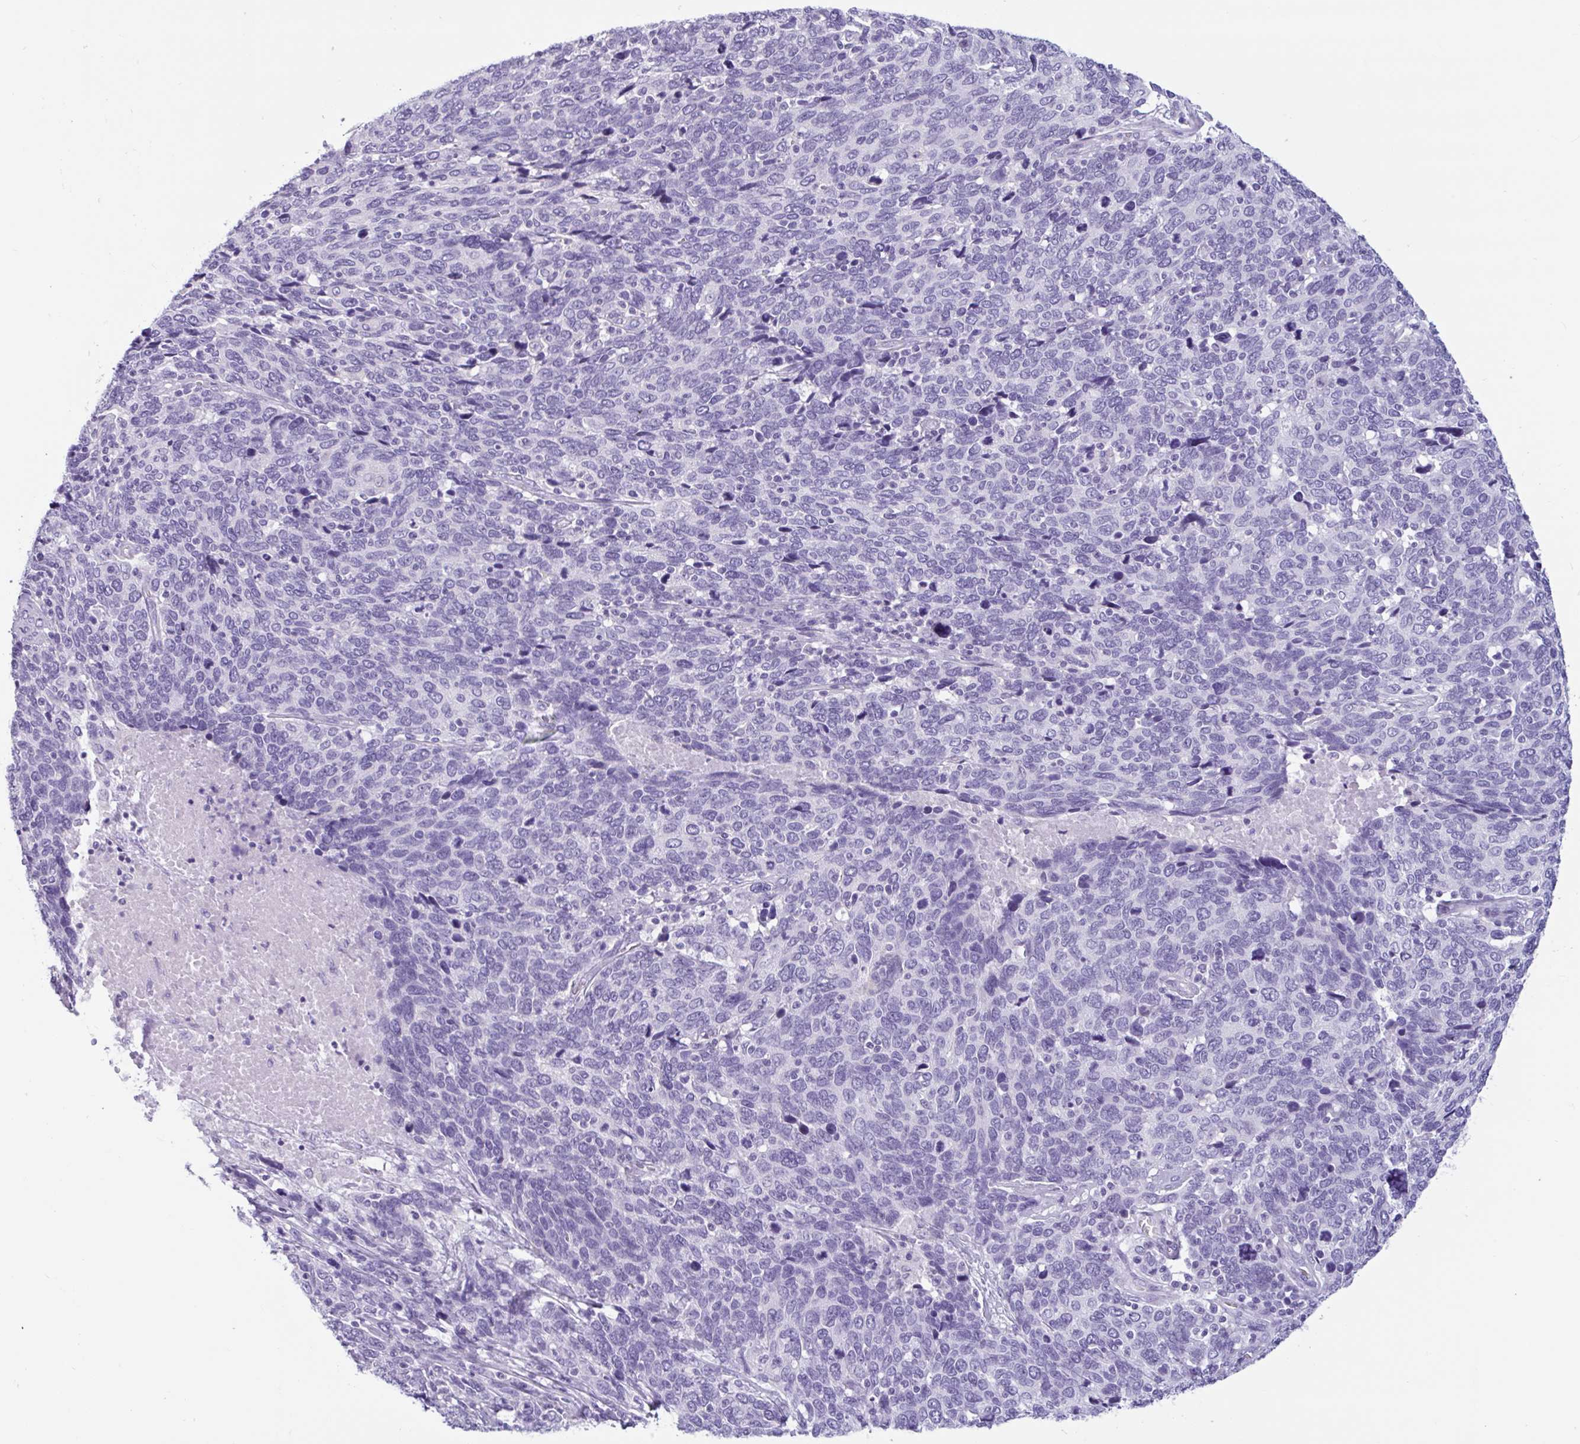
{"staining": {"intensity": "negative", "quantity": "none", "location": "none"}, "tissue": "cervical cancer", "cell_type": "Tumor cells", "image_type": "cancer", "snomed": [{"axis": "morphology", "description": "Squamous cell carcinoma, NOS"}, {"axis": "topography", "description": "Cervix"}], "caption": "Immunohistochemical staining of human squamous cell carcinoma (cervical) reveals no significant expression in tumor cells. The staining is performed using DAB brown chromogen with nuclei counter-stained in using hematoxylin.", "gene": "CTSE", "patient": {"sex": "female", "age": 41}}